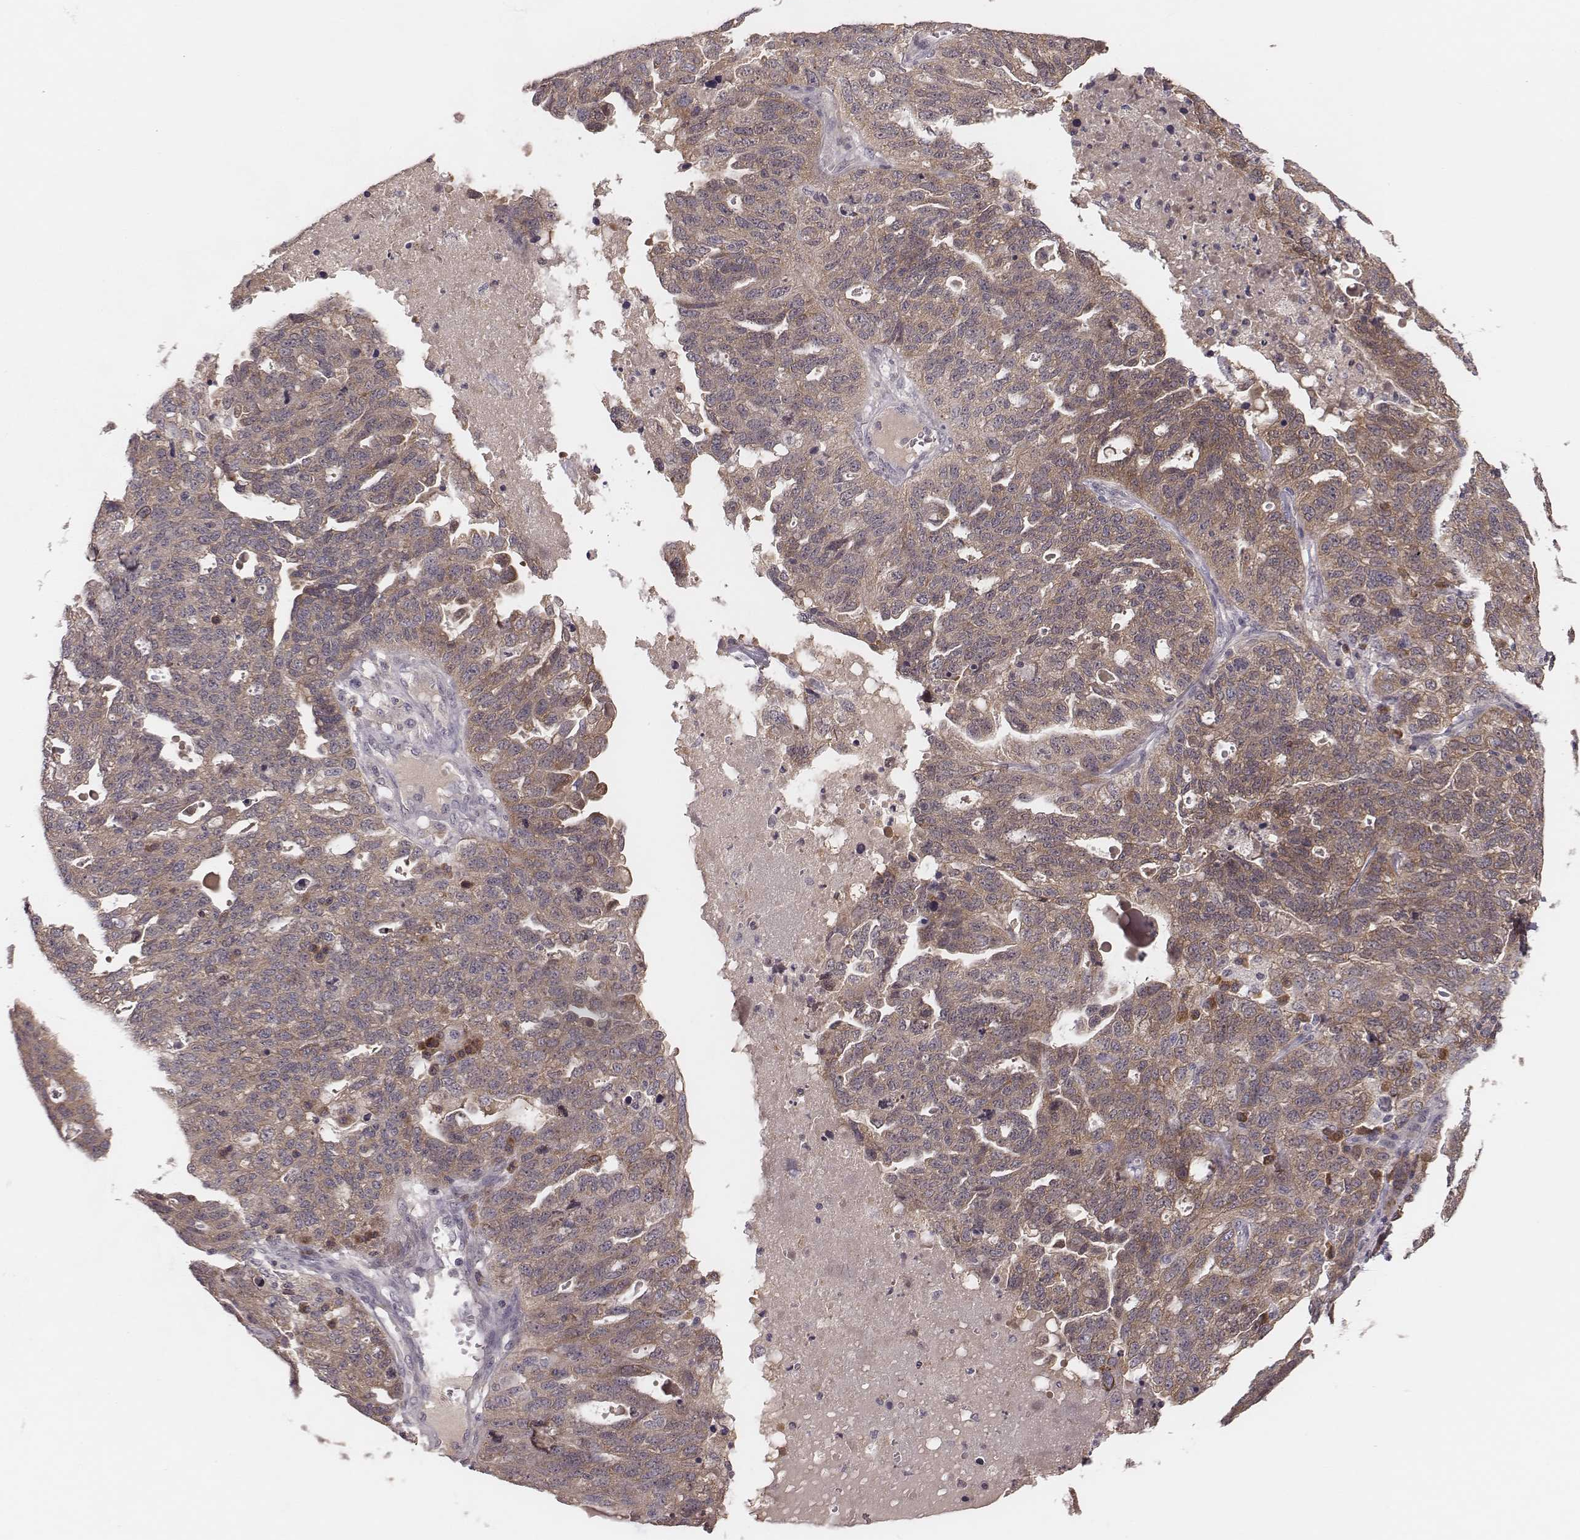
{"staining": {"intensity": "moderate", "quantity": ">75%", "location": "cytoplasmic/membranous"}, "tissue": "ovarian cancer", "cell_type": "Tumor cells", "image_type": "cancer", "snomed": [{"axis": "morphology", "description": "Cystadenocarcinoma, serous, NOS"}, {"axis": "topography", "description": "Ovary"}], "caption": "Immunohistochemical staining of human serous cystadenocarcinoma (ovarian) shows medium levels of moderate cytoplasmic/membranous protein positivity in approximately >75% of tumor cells.", "gene": "P2RX5", "patient": {"sex": "female", "age": 71}}